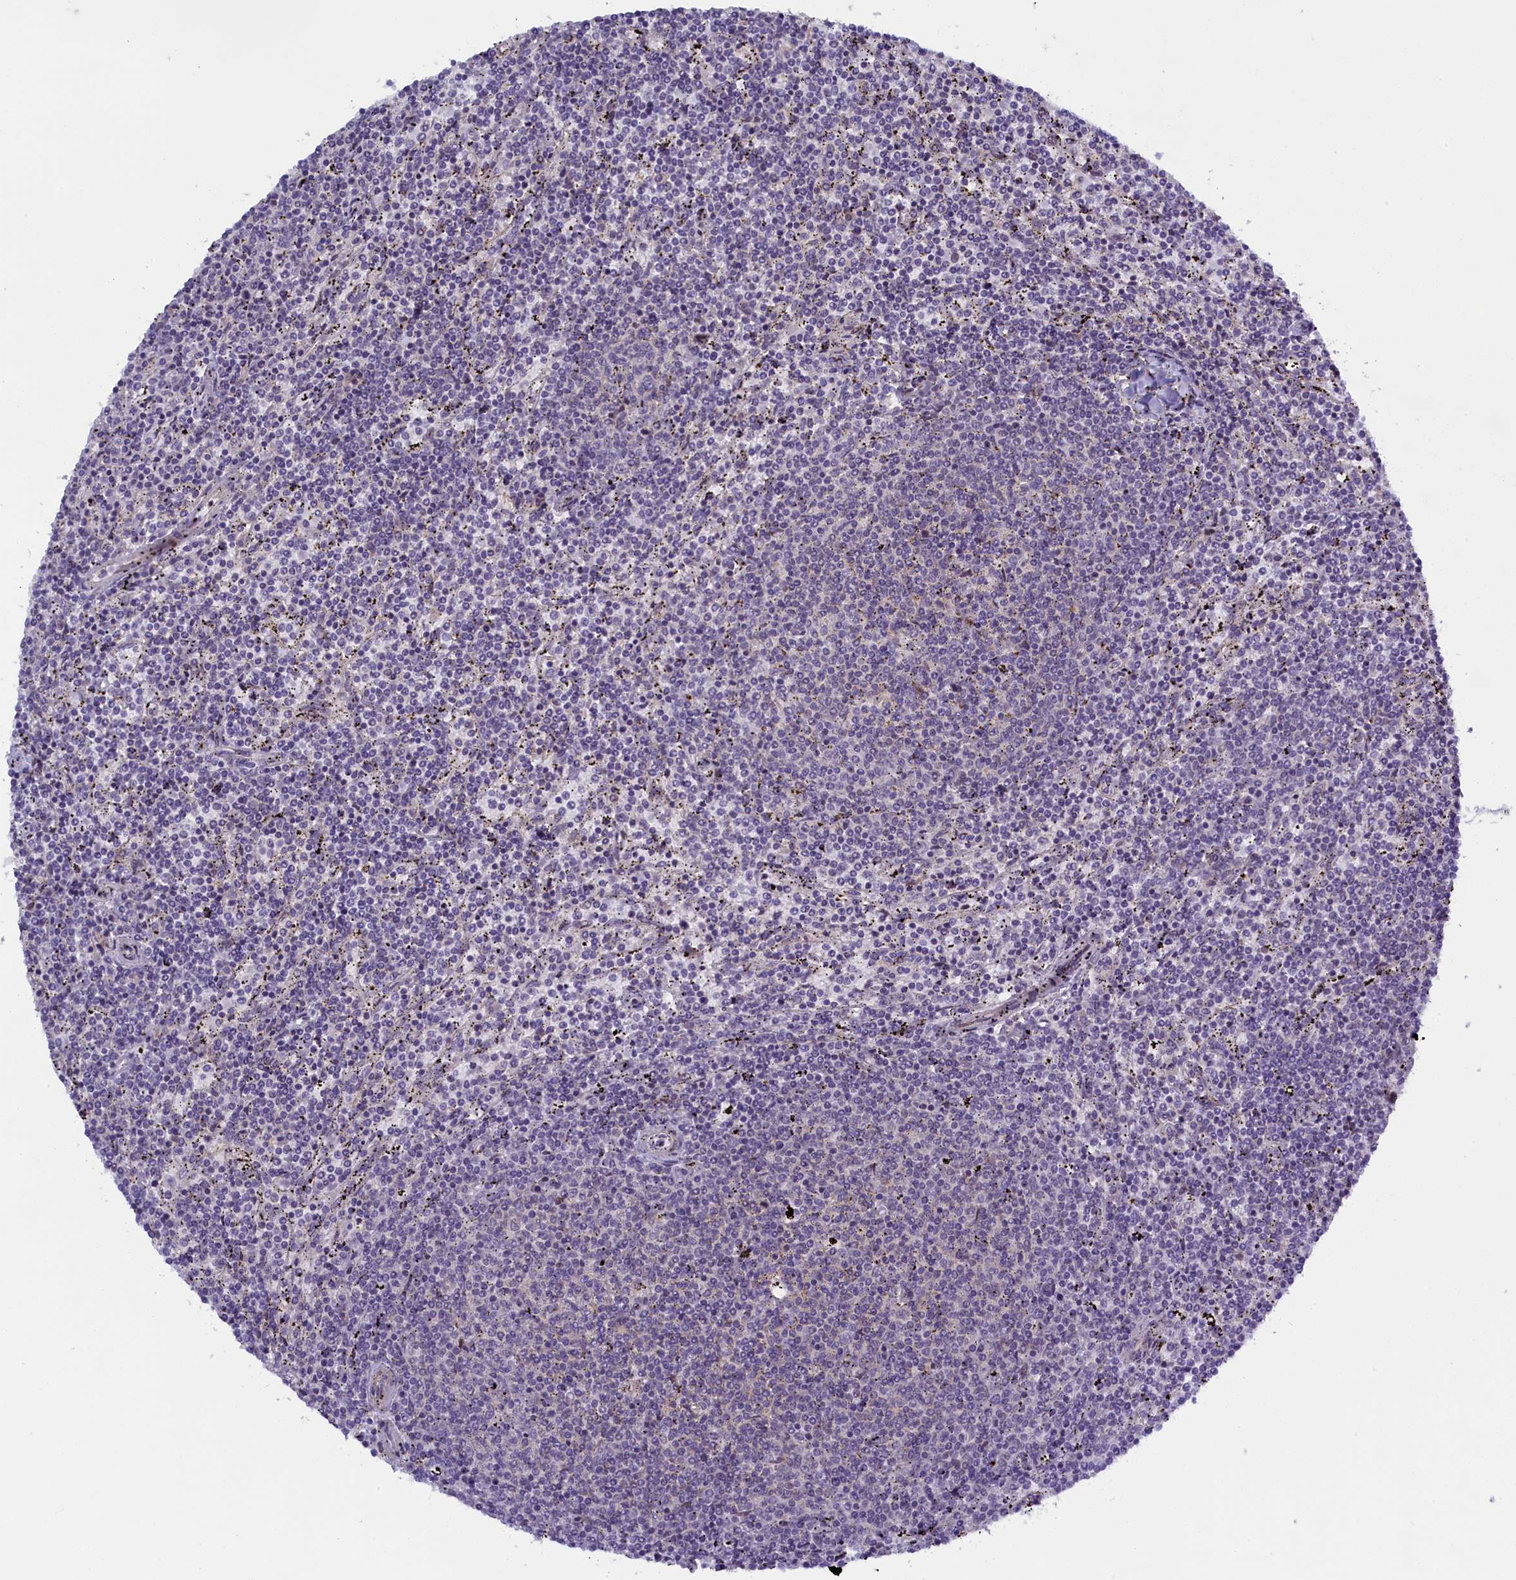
{"staining": {"intensity": "negative", "quantity": "none", "location": "none"}, "tissue": "lymphoma", "cell_type": "Tumor cells", "image_type": "cancer", "snomed": [{"axis": "morphology", "description": "Malignant lymphoma, non-Hodgkin's type, Low grade"}, {"axis": "topography", "description": "Spleen"}], "caption": "IHC image of neoplastic tissue: malignant lymphoma, non-Hodgkin's type (low-grade) stained with DAB demonstrates no significant protein expression in tumor cells. Nuclei are stained in blue.", "gene": "CCL23", "patient": {"sex": "female", "age": 50}}